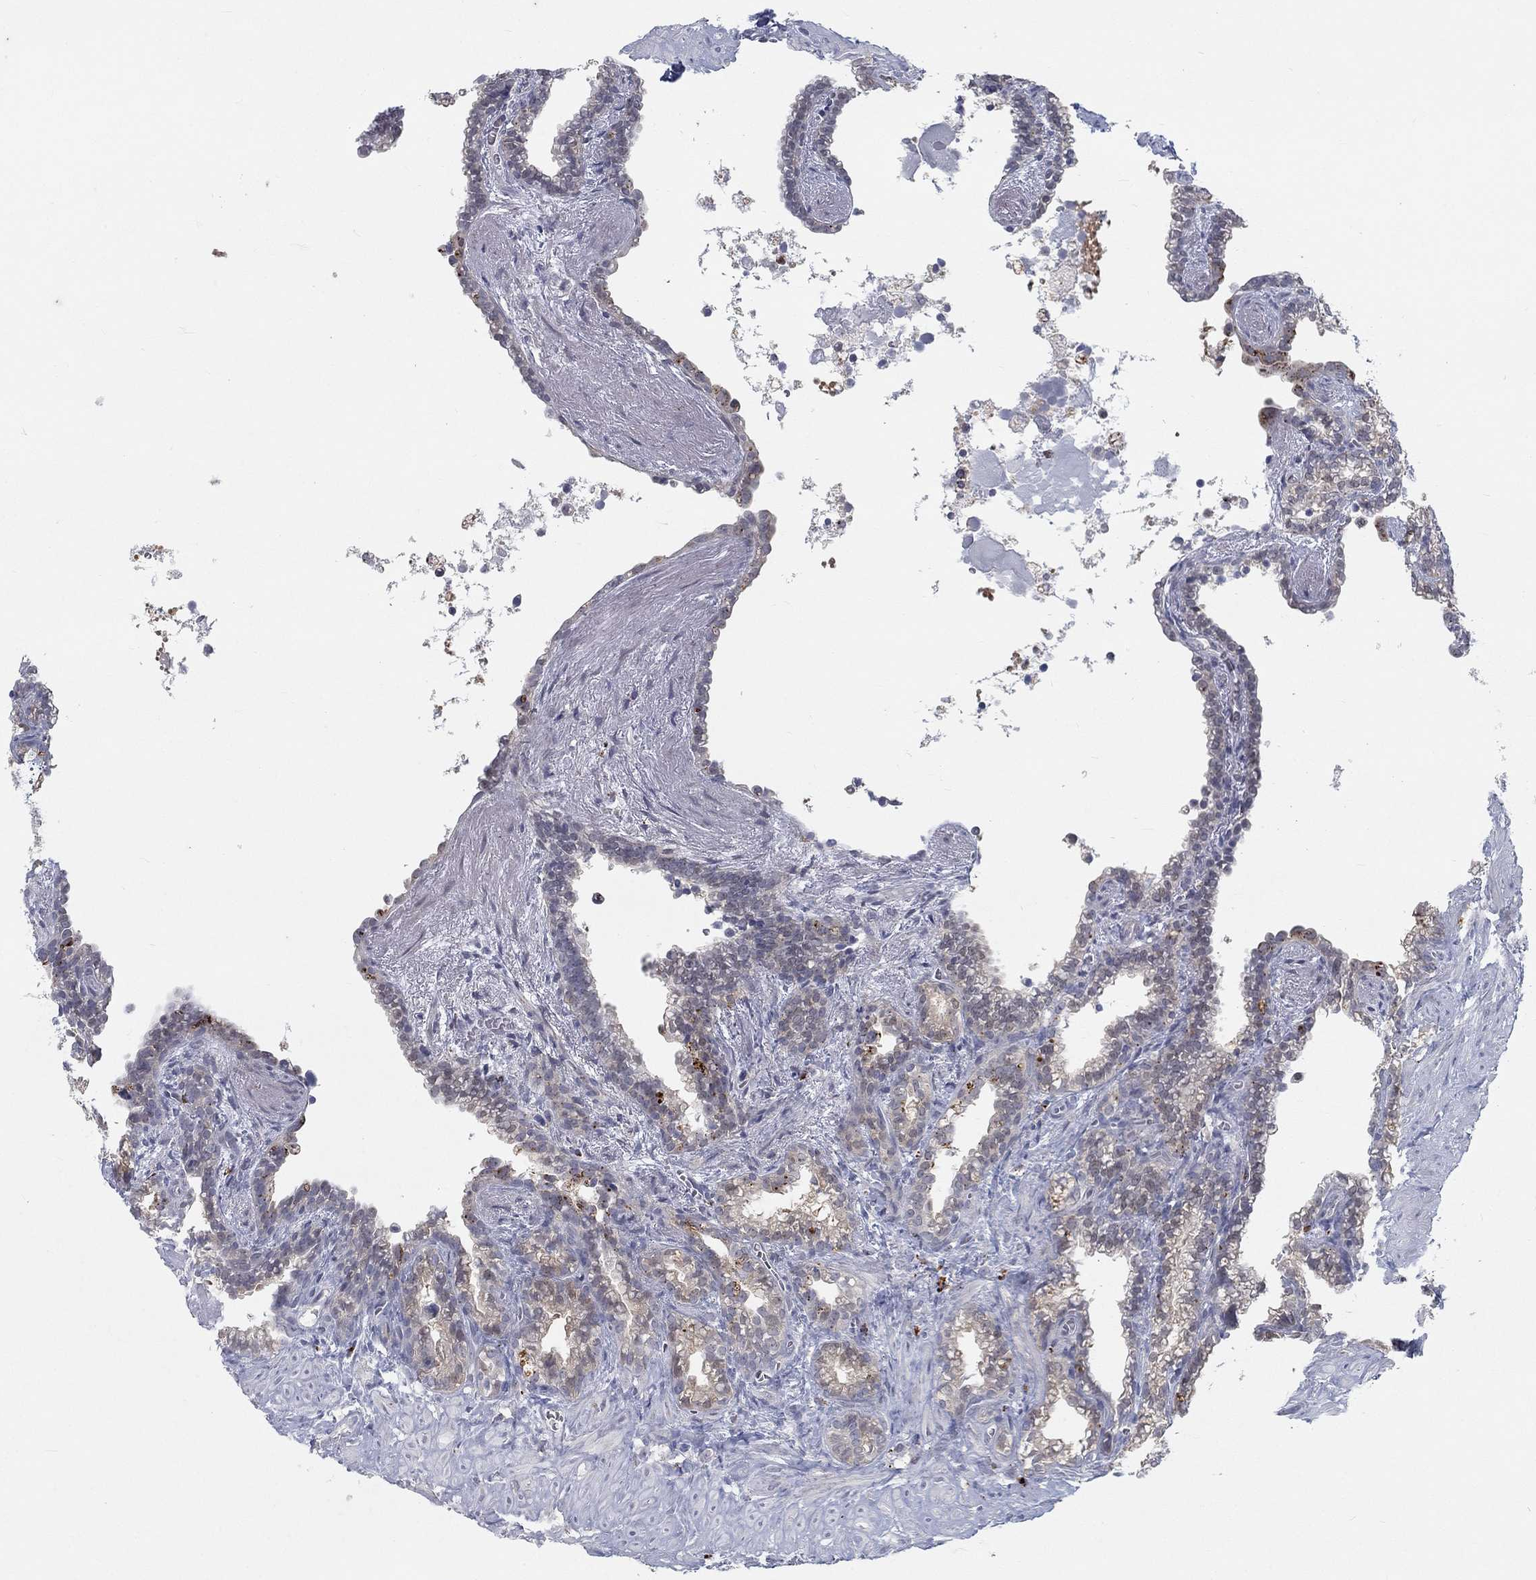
{"staining": {"intensity": "weak", "quantity": "25%-75%", "location": "cytoplasmic/membranous"}, "tissue": "seminal vesicle", "cell_type": "Glandular cells", "image_type": "normal", "snomed": [{"axis": "morphology", "description": "Normal tissue, NOS"}, {"axis": "morphology", "description": "Urothelial carcinoma, NOS"}, {"axis": "topography", "description": "Urinary bladder"}, {"axis": "topography", "description": "Seminal veicle"}], "caption": "Protein expression analysis of unremarkable human seminal vesicle reveals weak cytoplasmic/membranous positivity in approximately 25%-75% of glandular cells. The staining was performed using DAB, with brown indicating positive protein expression. Nuclei are stained blue with hematoxylin.", "gene": "MTSS2", "patient": {"sex": "male", "age": 76}}